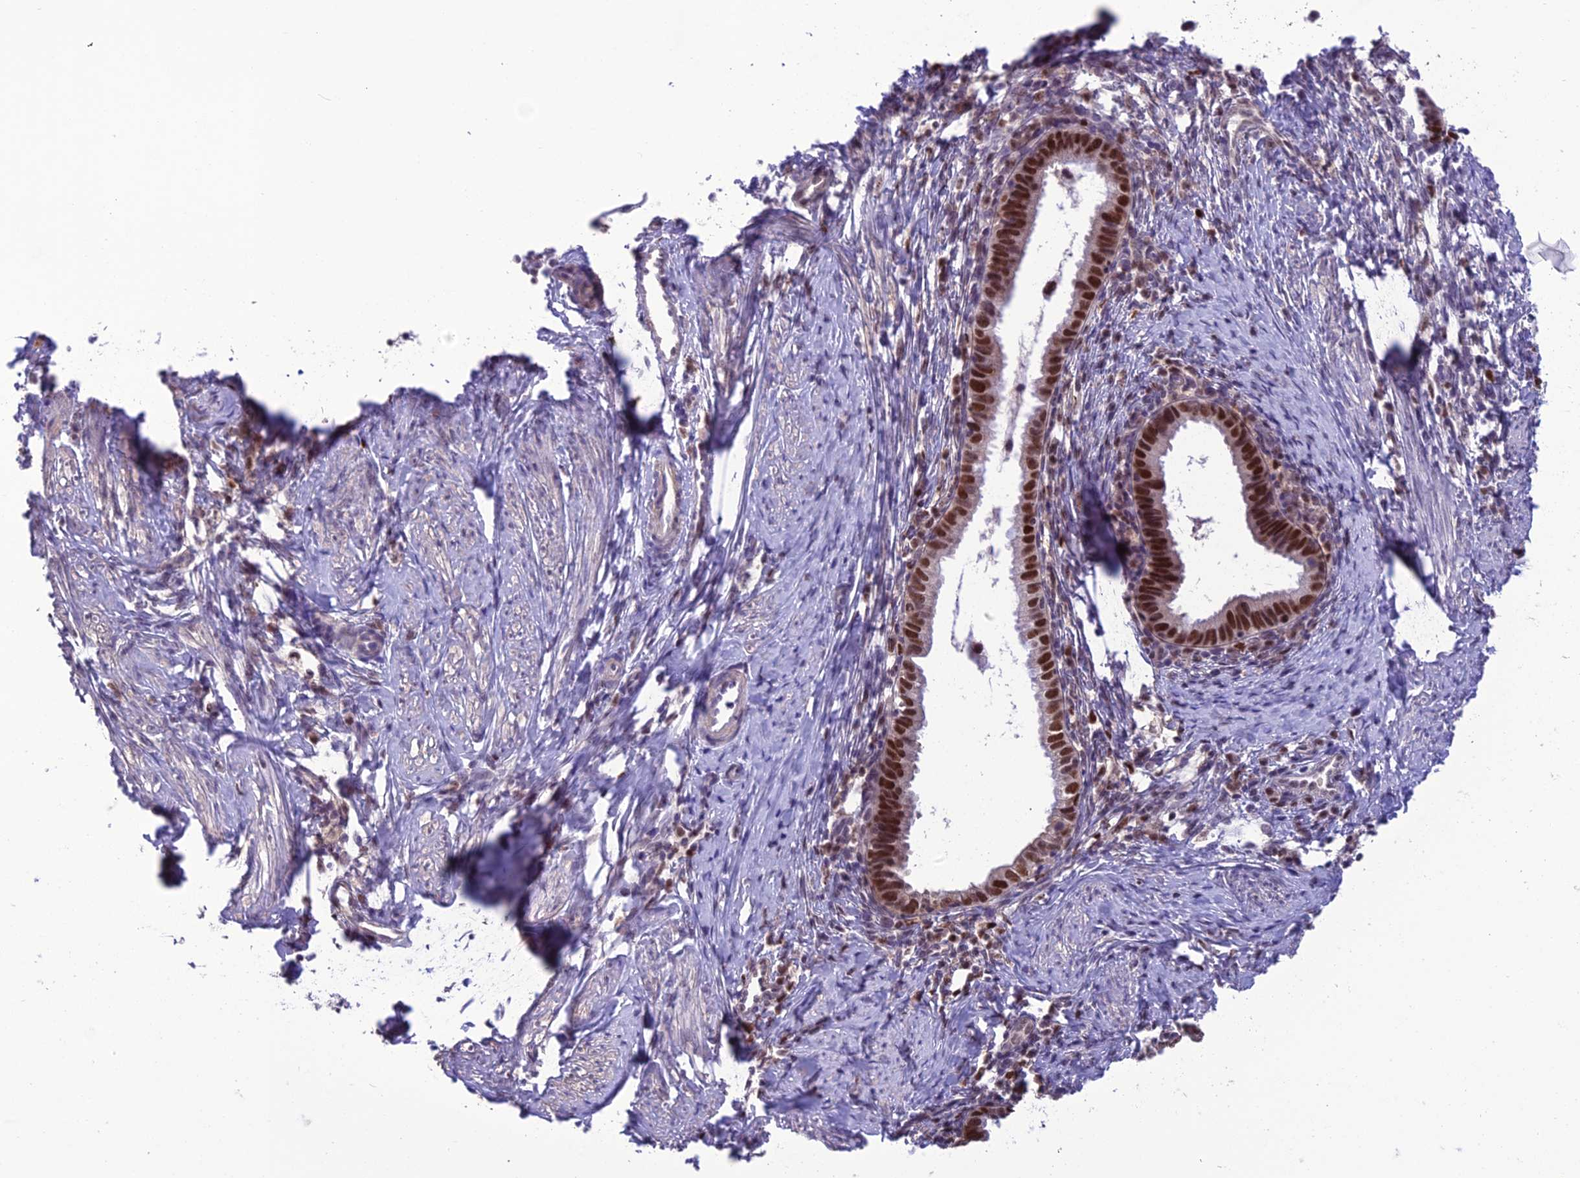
{"staining": {"intensity": "strong", "quantity": ">75%", "location": "nuclear"}, "tissue": "cervical cancer", "cell_type": "Tumor cells", "image_type": "cancer", "snomed": [{"axis": "morphology", "description": "Adenocarcinoma, NOS"}, {"axis": "topography", "description": "Cervix"}], "caption": "Protein expression by IHC exhibits strong nuclear positivity in about >75% of tumor cells in adenocarcinoma (cervical). The staining was performed using DAB, with brown indicating positive protein expression. Nuclei are stained blue with hematoxylin.", "gene": "MIS12", "patient": {"sex": "female", "age": 36}}